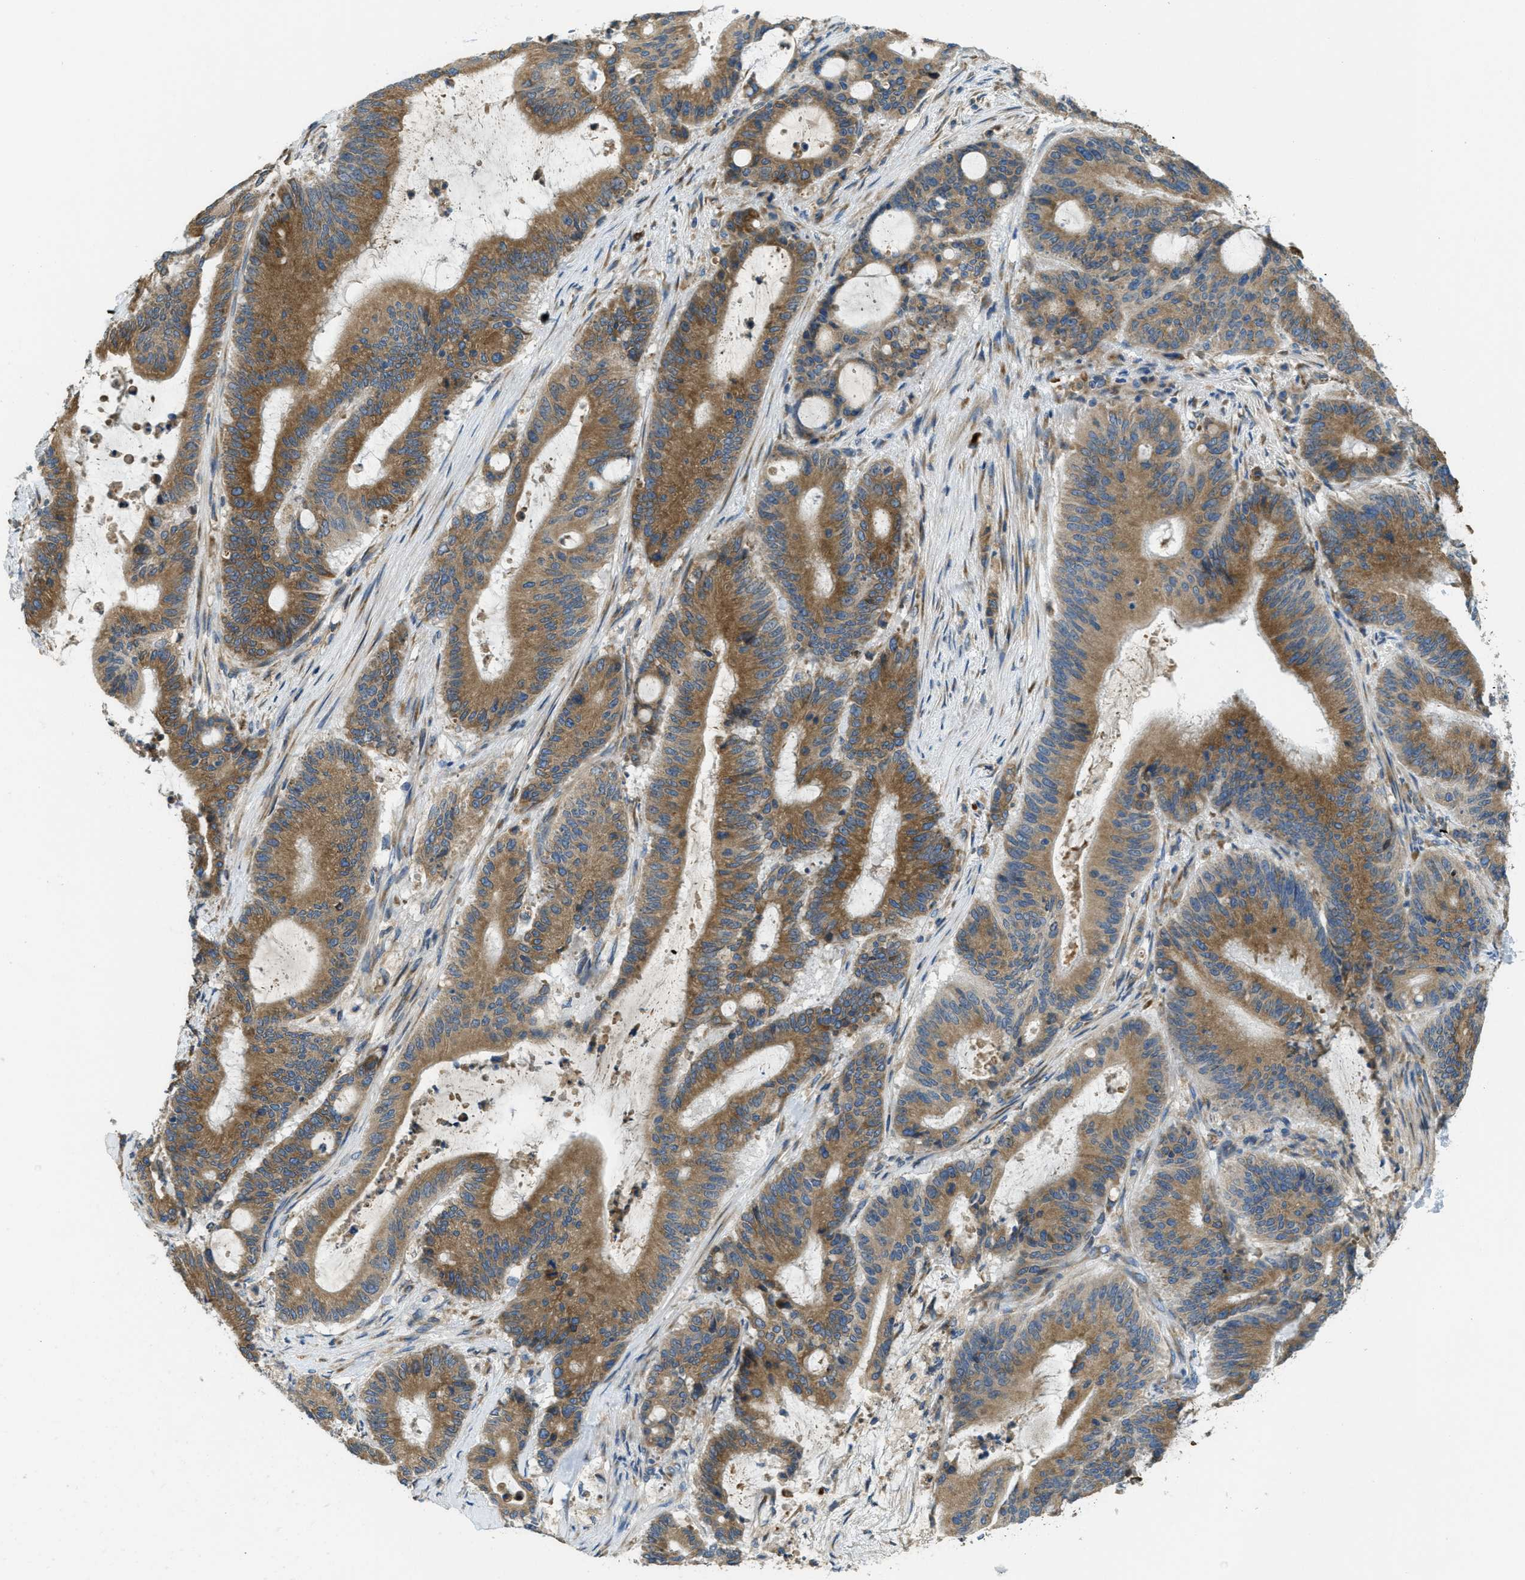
{"staining": {"intensity": "moderate", "quantity": ">75%", "location": "cytoplasmic/membranous"}, "tissue": "liver cancer", "cell_type": "Tumor cells", "image_type": "cancer", "snomed": [{"axis": "morphology", "description": "Cholangiocarcinoma"}, {"axis": "topography", "description": "Liver"}], "caption": "Brown immunohistochemical staining in cholangiocarcinoma (liver) exhibits moderate cytoplasmic/membranous staining in approximately >75% of tumor cells.", "gene": "SSR1", "patient": {"sex": "female", "age": 73}}